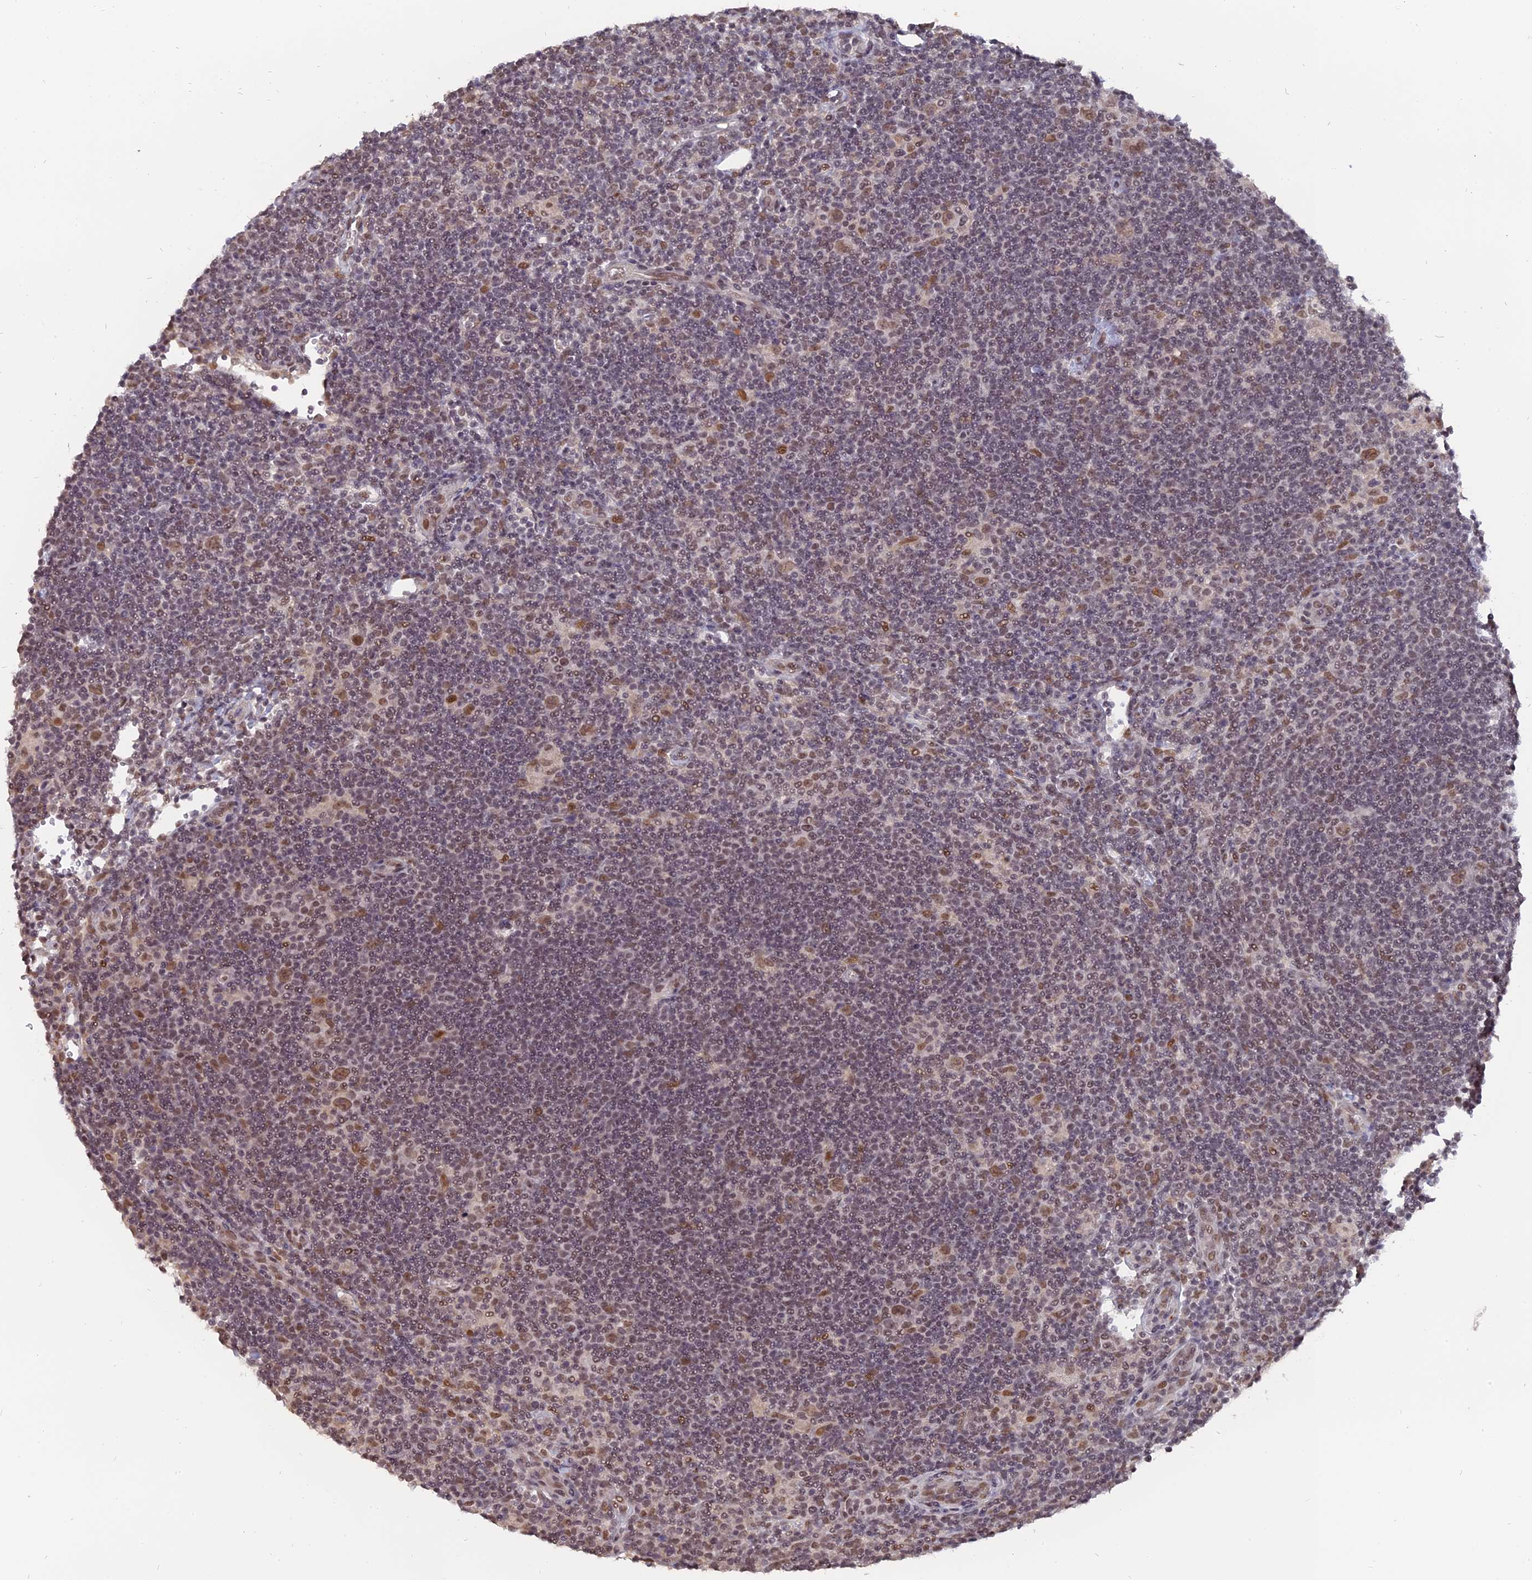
{"staining": {"intensity": "moderate", "quantity": ">75%", "location": "nuclear"}, "tissue": "lymphoma", "cell_type": "Tumor cells", "image_type": "cancer", "snomed": [{"axis": "morphology", "description": "Hodgkin's disease, NOS"}, {"axis": "topography", "description": "Lymph node"}], "caption": "Hodgkin's disease tissue displays moderate nuclear staining in about >75% of tumor cells, visualized by immunohistochemistry.", "gene": "NR1H3", "patient": {"sex": "female", "age": 57}}